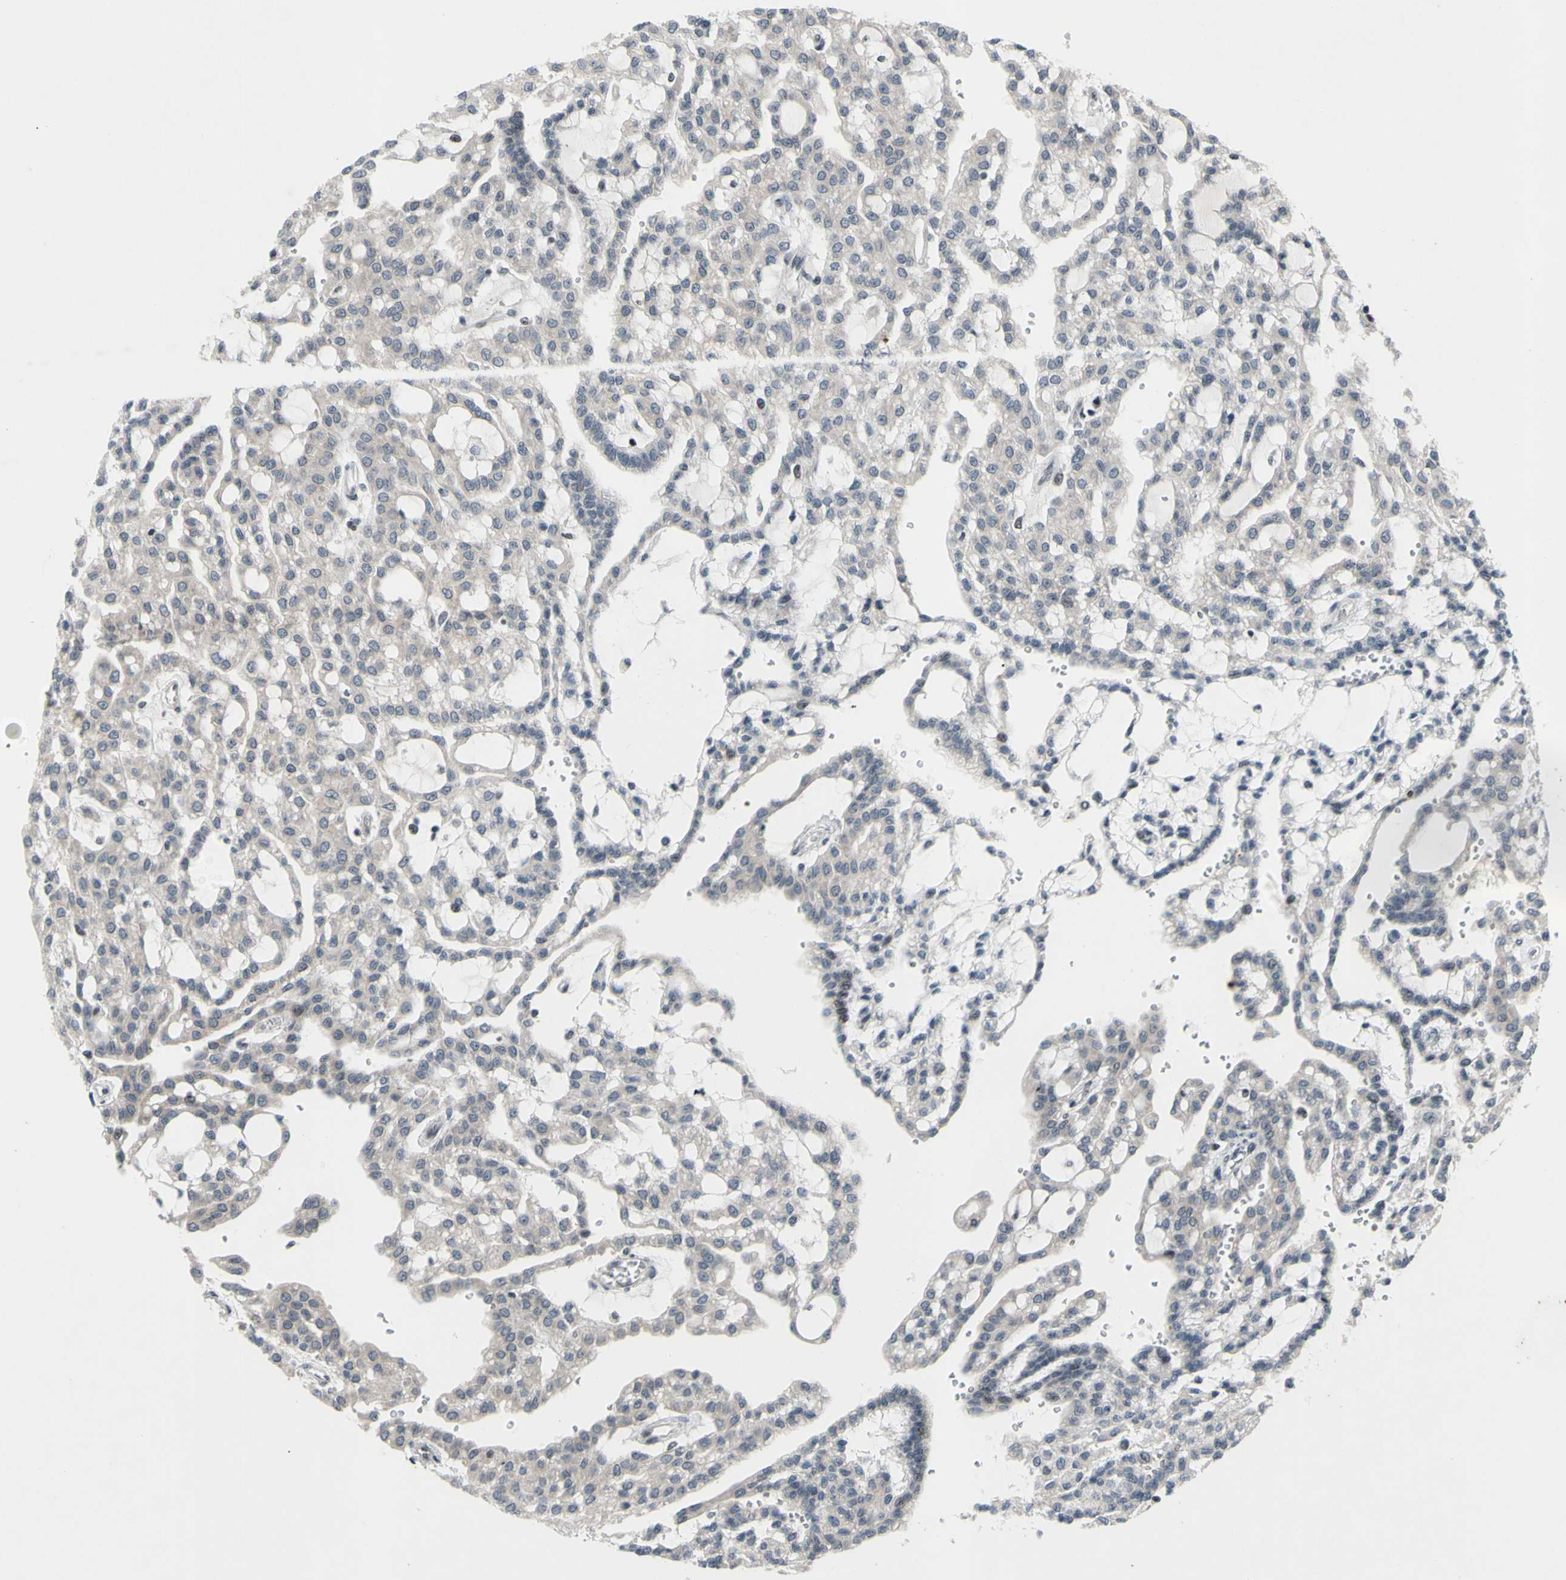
{"staining": {"intensity": "negative", "quantity": "none", "location": "none"}, "tissue": "renal cancer", "cell_type": "Tumor cells", "image_type": "cancer", "snomed": [{"axis": "morphology", "description": "Adenocarcinoma, NOS"}, {"axis": "topography", "description": "Kidney"}], "caption": "There is no significant positivity in tumor cells of adenocarcinoma (renal).", "gene": "XPO1", "patient": {"sex": "male", "age": 63}}